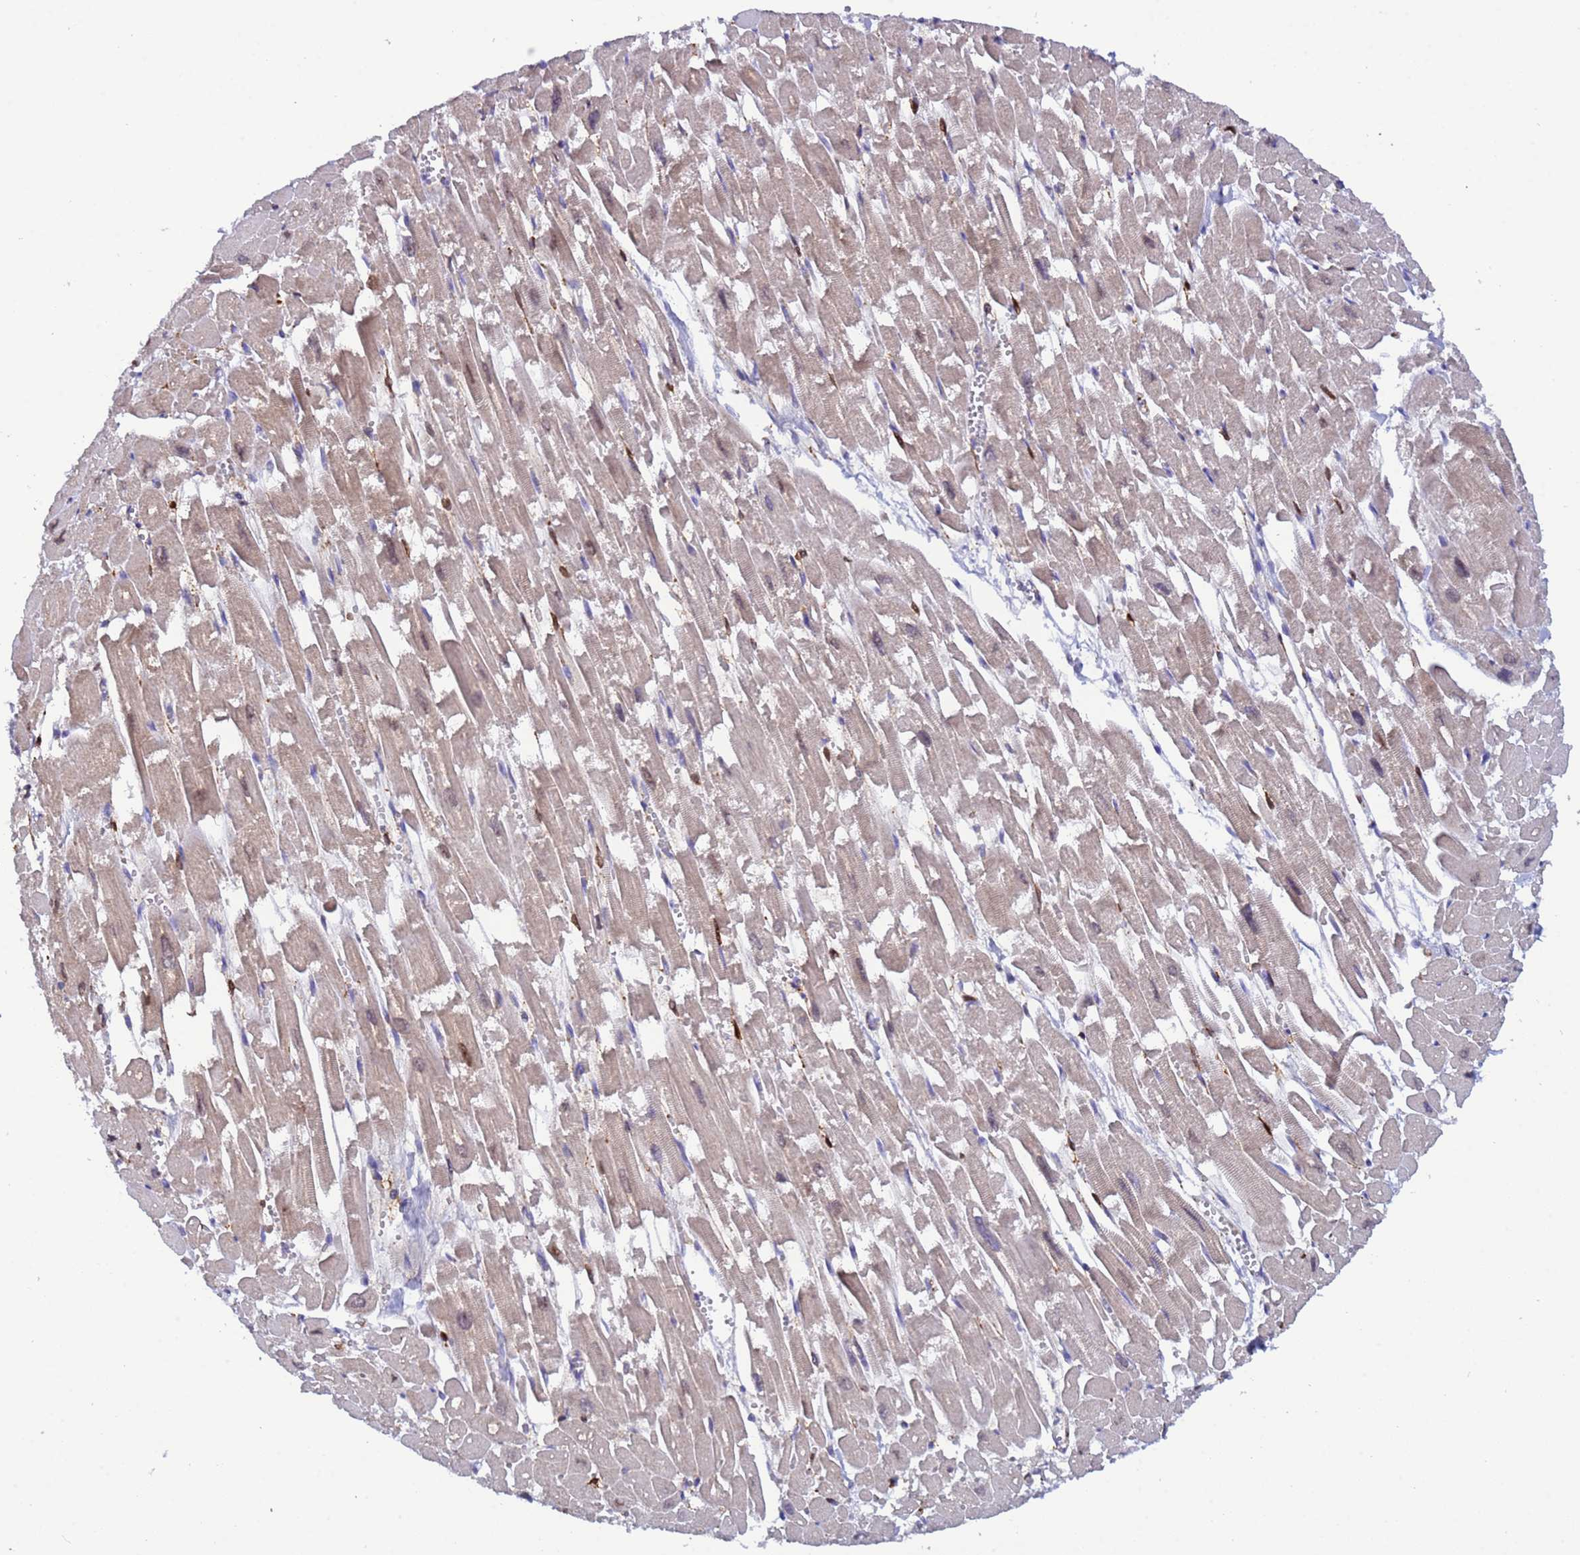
{"staining": {"intensity": "weak", "quantity": "25%-75%", "location": "cytoplasmic/membranous"}, "tissue": "heart muscle", "cell_type": "Cardiomyocytes", "image_type": "normal", "snomed": [{"axis": "morphology", "description": "Normal tissue, NOS"}, {"axis": "topography", "description": "Heart"}], "caption": "Immunohistochemical staining of normal heart muscle demonstrates 25%-75% levels of weak cytoplasmic/membranous protein staining in approximately 25%-75% of cardiomyocytes.", "gene": "EZR", "patient": {"sex": "male", "age": 54}}